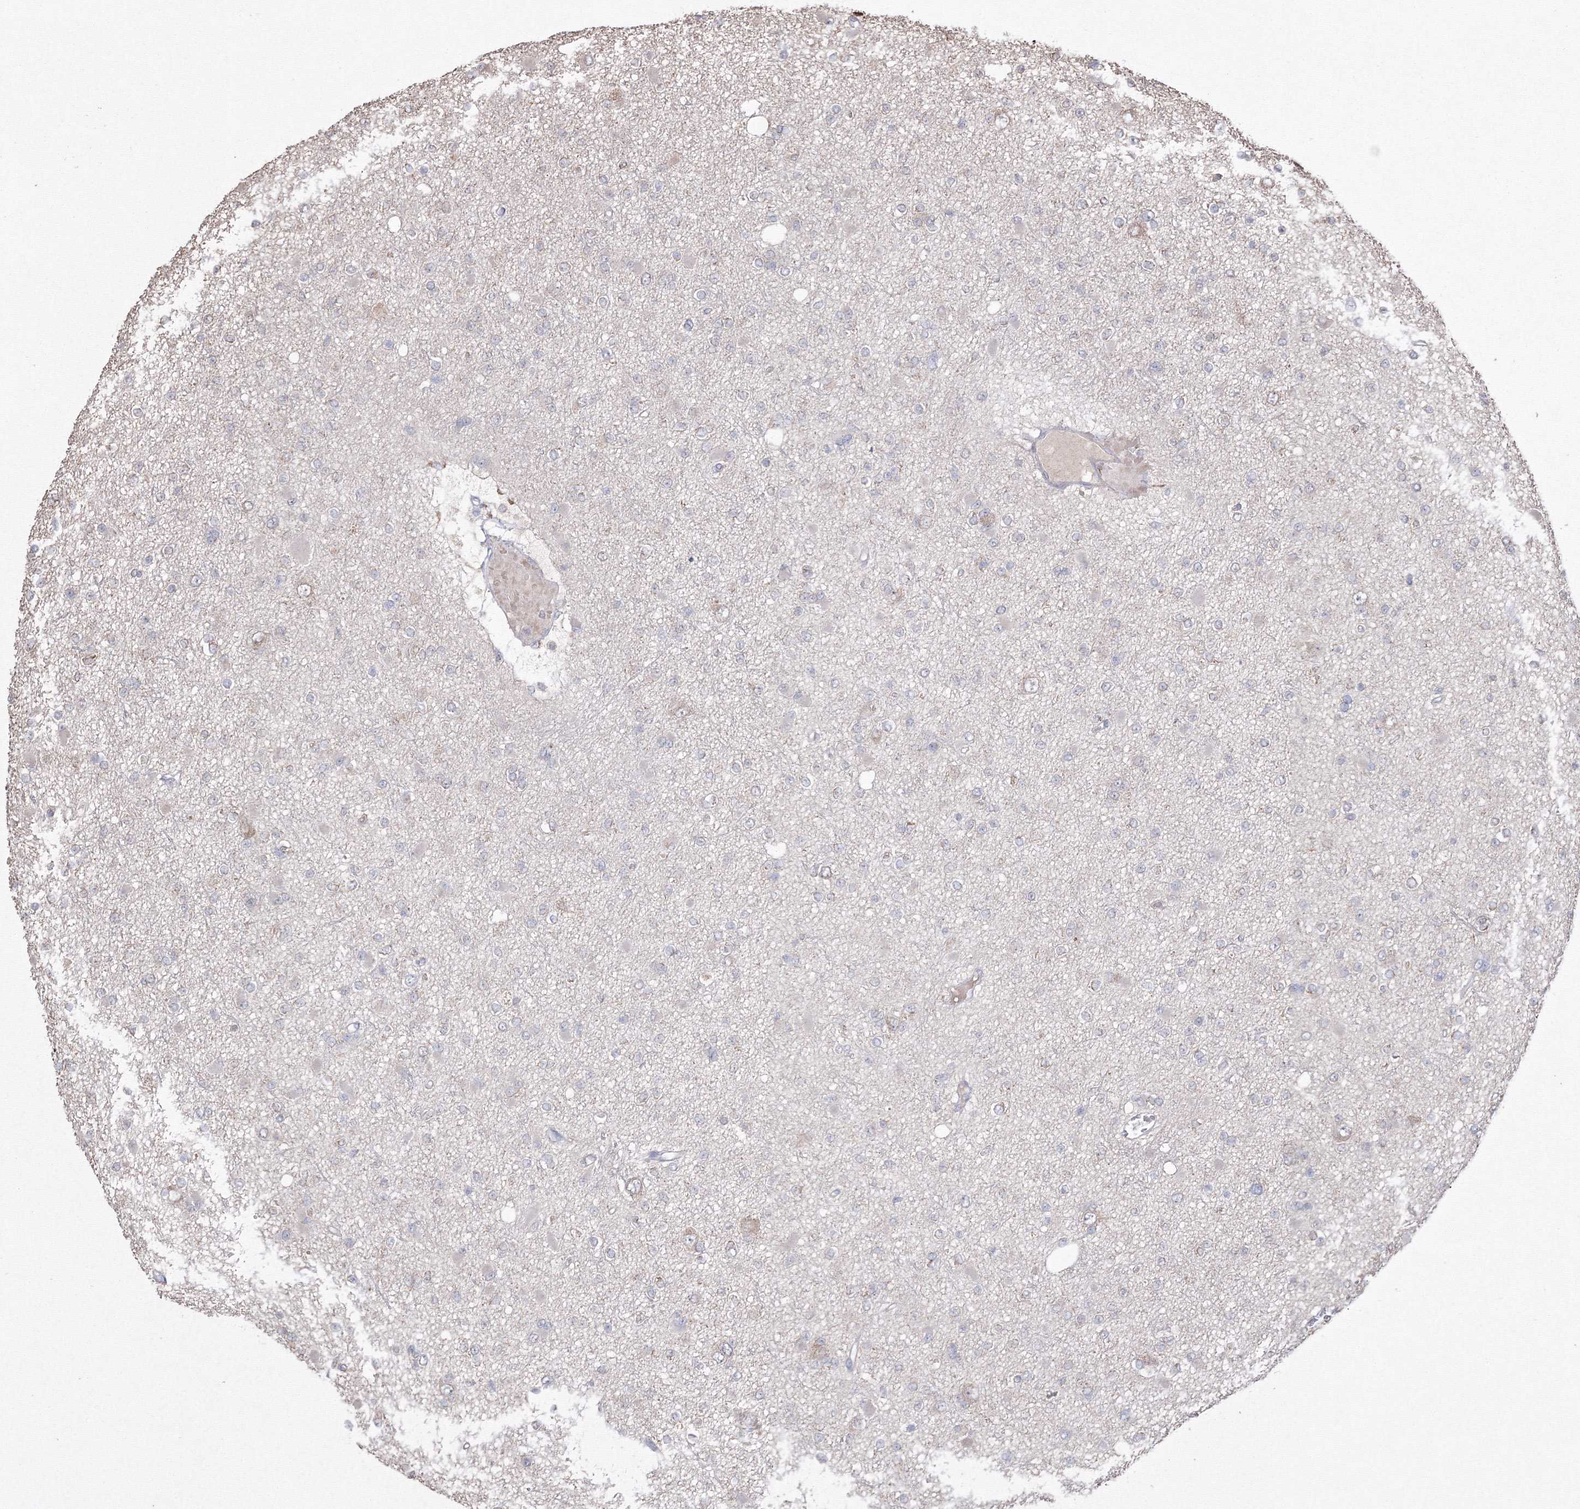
{"staining": {"intensity": "negative", "quantity": "none", "location": "none"}, "tissue": "glioma", "cell_type": "Tumor cells", "image_type": "cancer", "snomed": [{"axis": "morphology", "description": "Glioma, malignant, Low grade"}, {"axis": "topography", "description": "Brain"}], "caption": "Malignant glioma (low-grade) stained for a protein using immunohistochemistry demonstrates no staining tumor cells.", "gene": "GRSF1", "patient": {"sex": "female", "age": 22}}